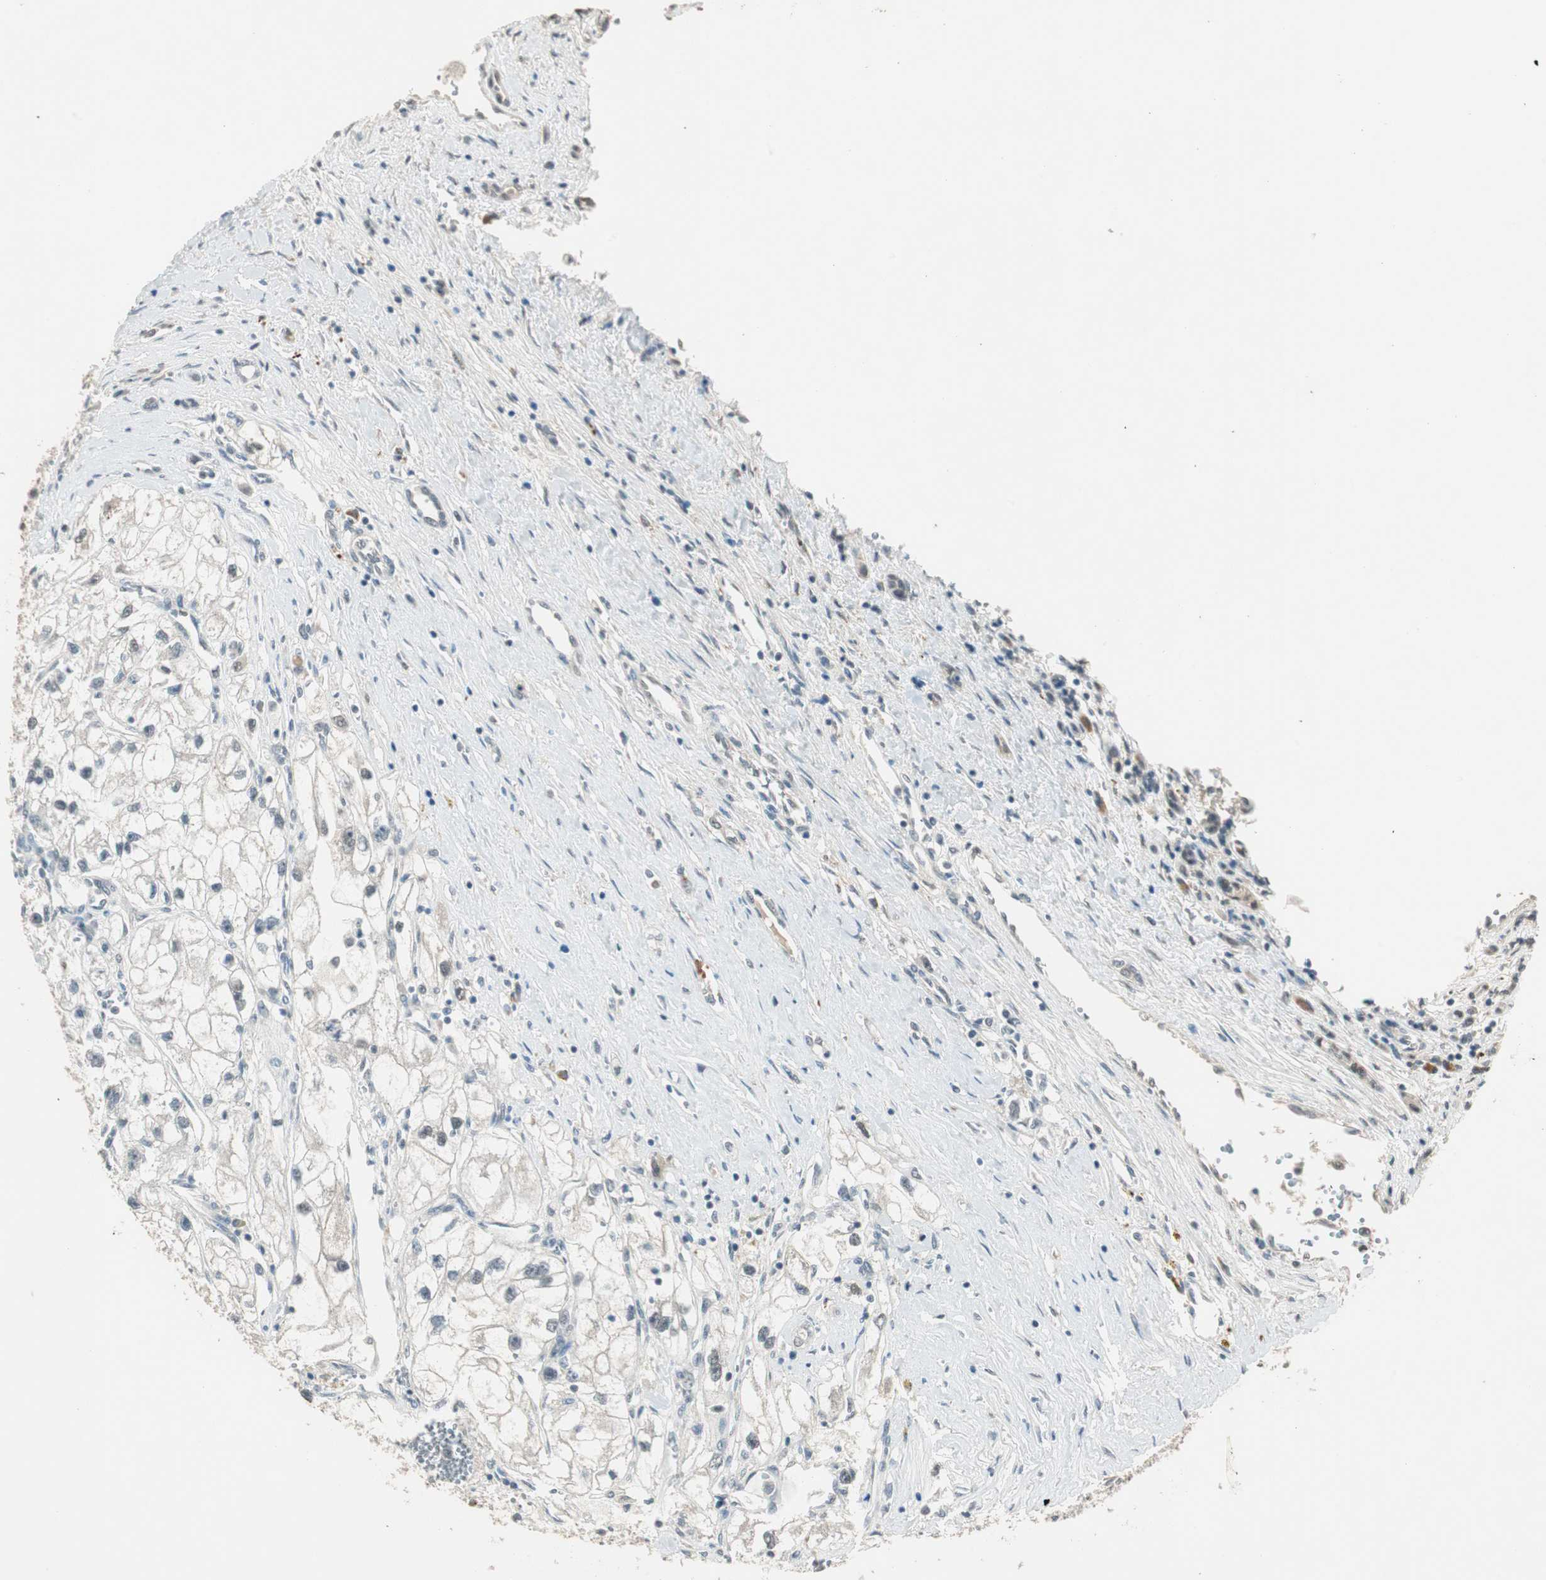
{"staining": {"intensity": "negative", "quantity": "none", "location": "none"}, "tissue": "renal cancer", "cell_type": "Tumor cells", "image_type": "cancer", "snomed": [{"axis": "morphology", "description": "Adenocarcinoma, NOS"}, {"axis": "topography", "description": "Kidney"}], "caption": "Tumor cells are negative for brown protein staining in renal adenocarcinoma. Brightfield microscopy of IHC stained with DAB (3,3'-diaminobenzidine) (brown) and hematoxylin (blue), captured at high magnification.", "gene": "USP5", "patient": {"sex": "female", "age": 70}}